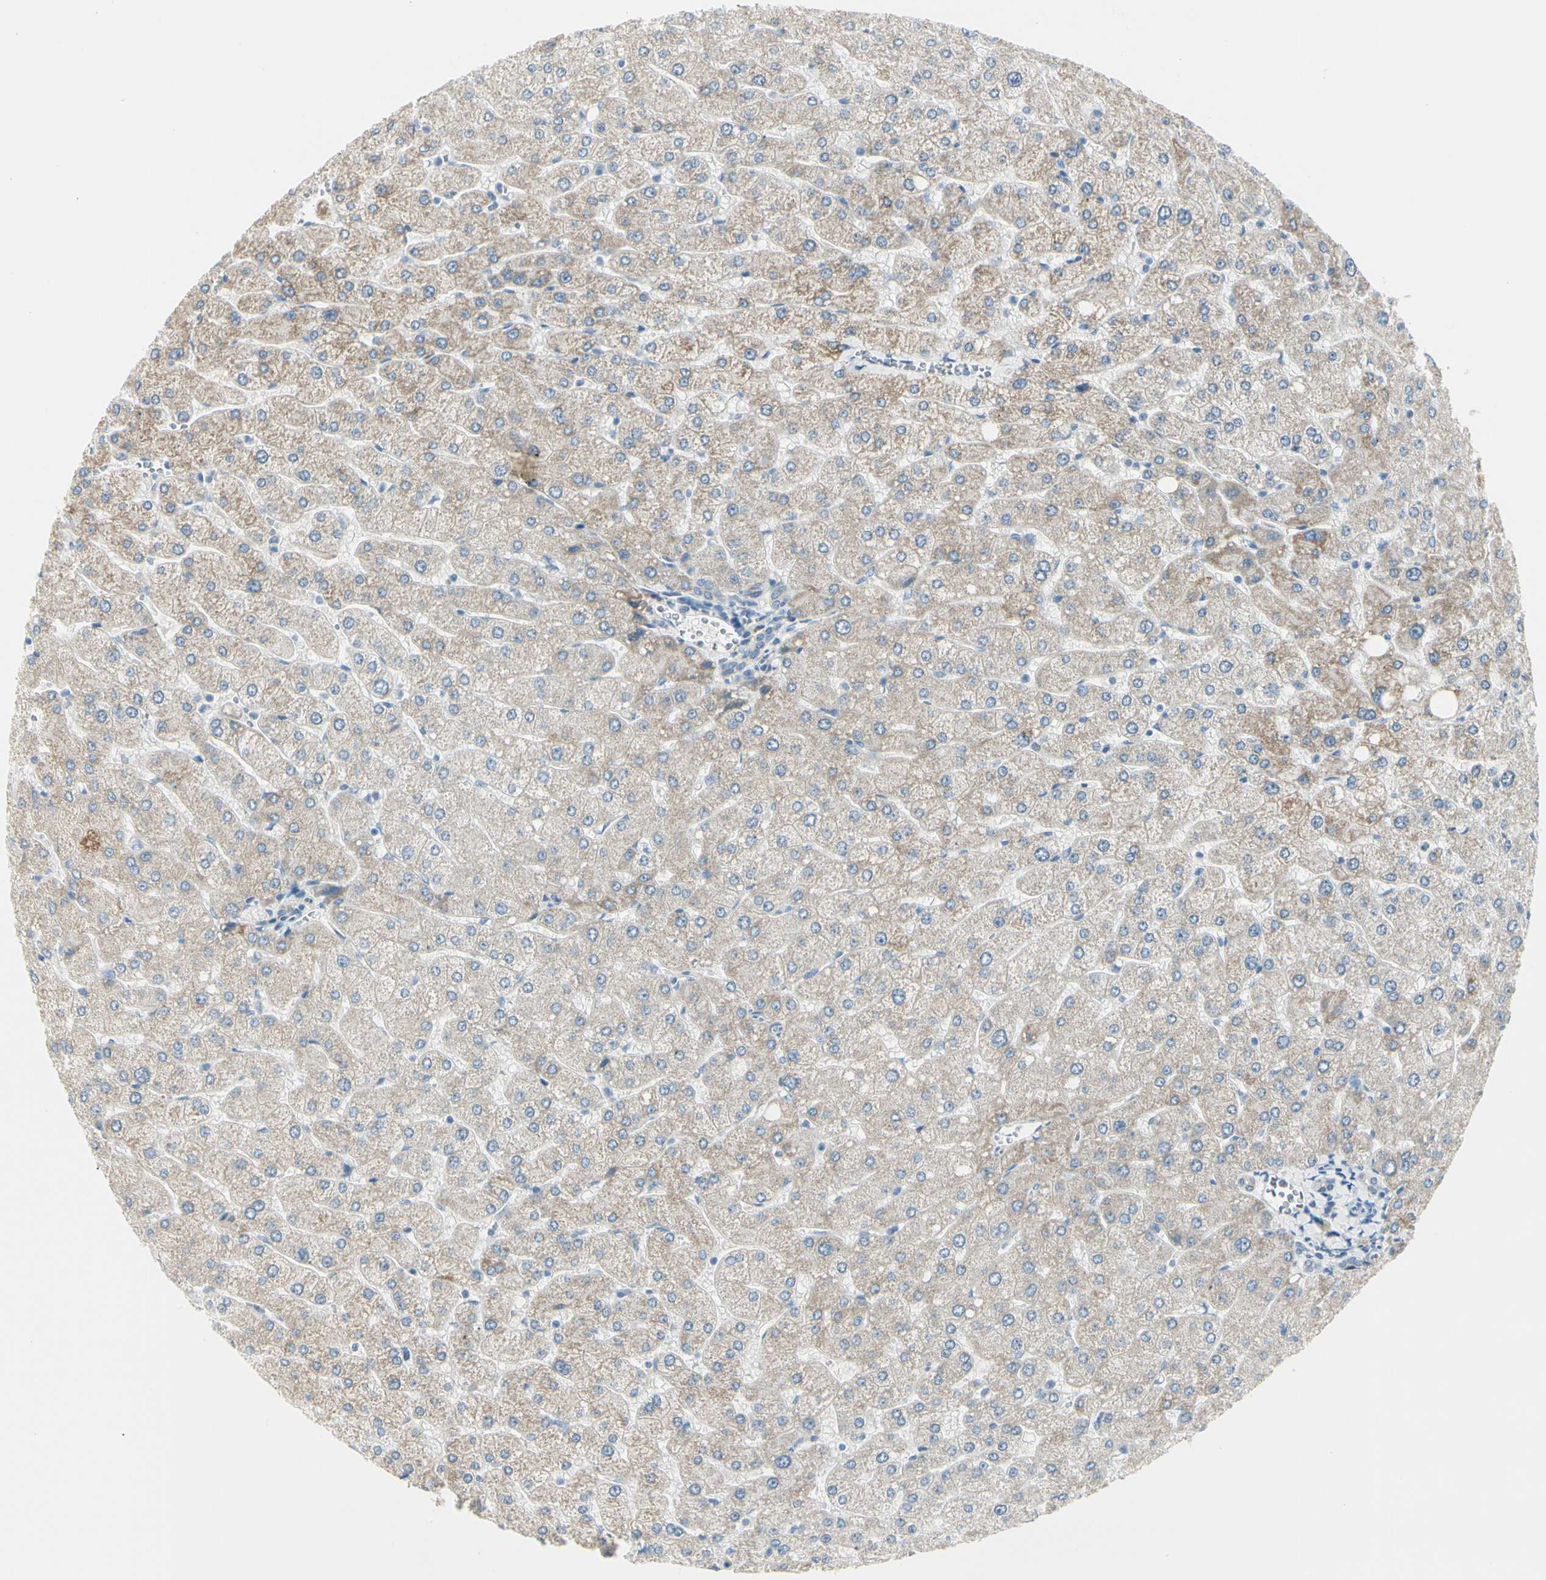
{"staining": {"intensity": "weak", "quantity": ">75%", "location": "cytoplasmic/membranous"}, "tissue": "liver", "cell_type": "Cholangiocytes", "image_type": "normal", "snomed": [{"axis": "morphology", "description": "Normal tissue, NOS"}, {"axis": "topography", "description": "Liver"}], "caption": "Liver stained with a brown dye displays weak cytoplasmic/membranous positive positivity in about >75% of cholangiocytes.", "gene": "SLC6A15", "patient": {"sex": "male", "age": 55}}